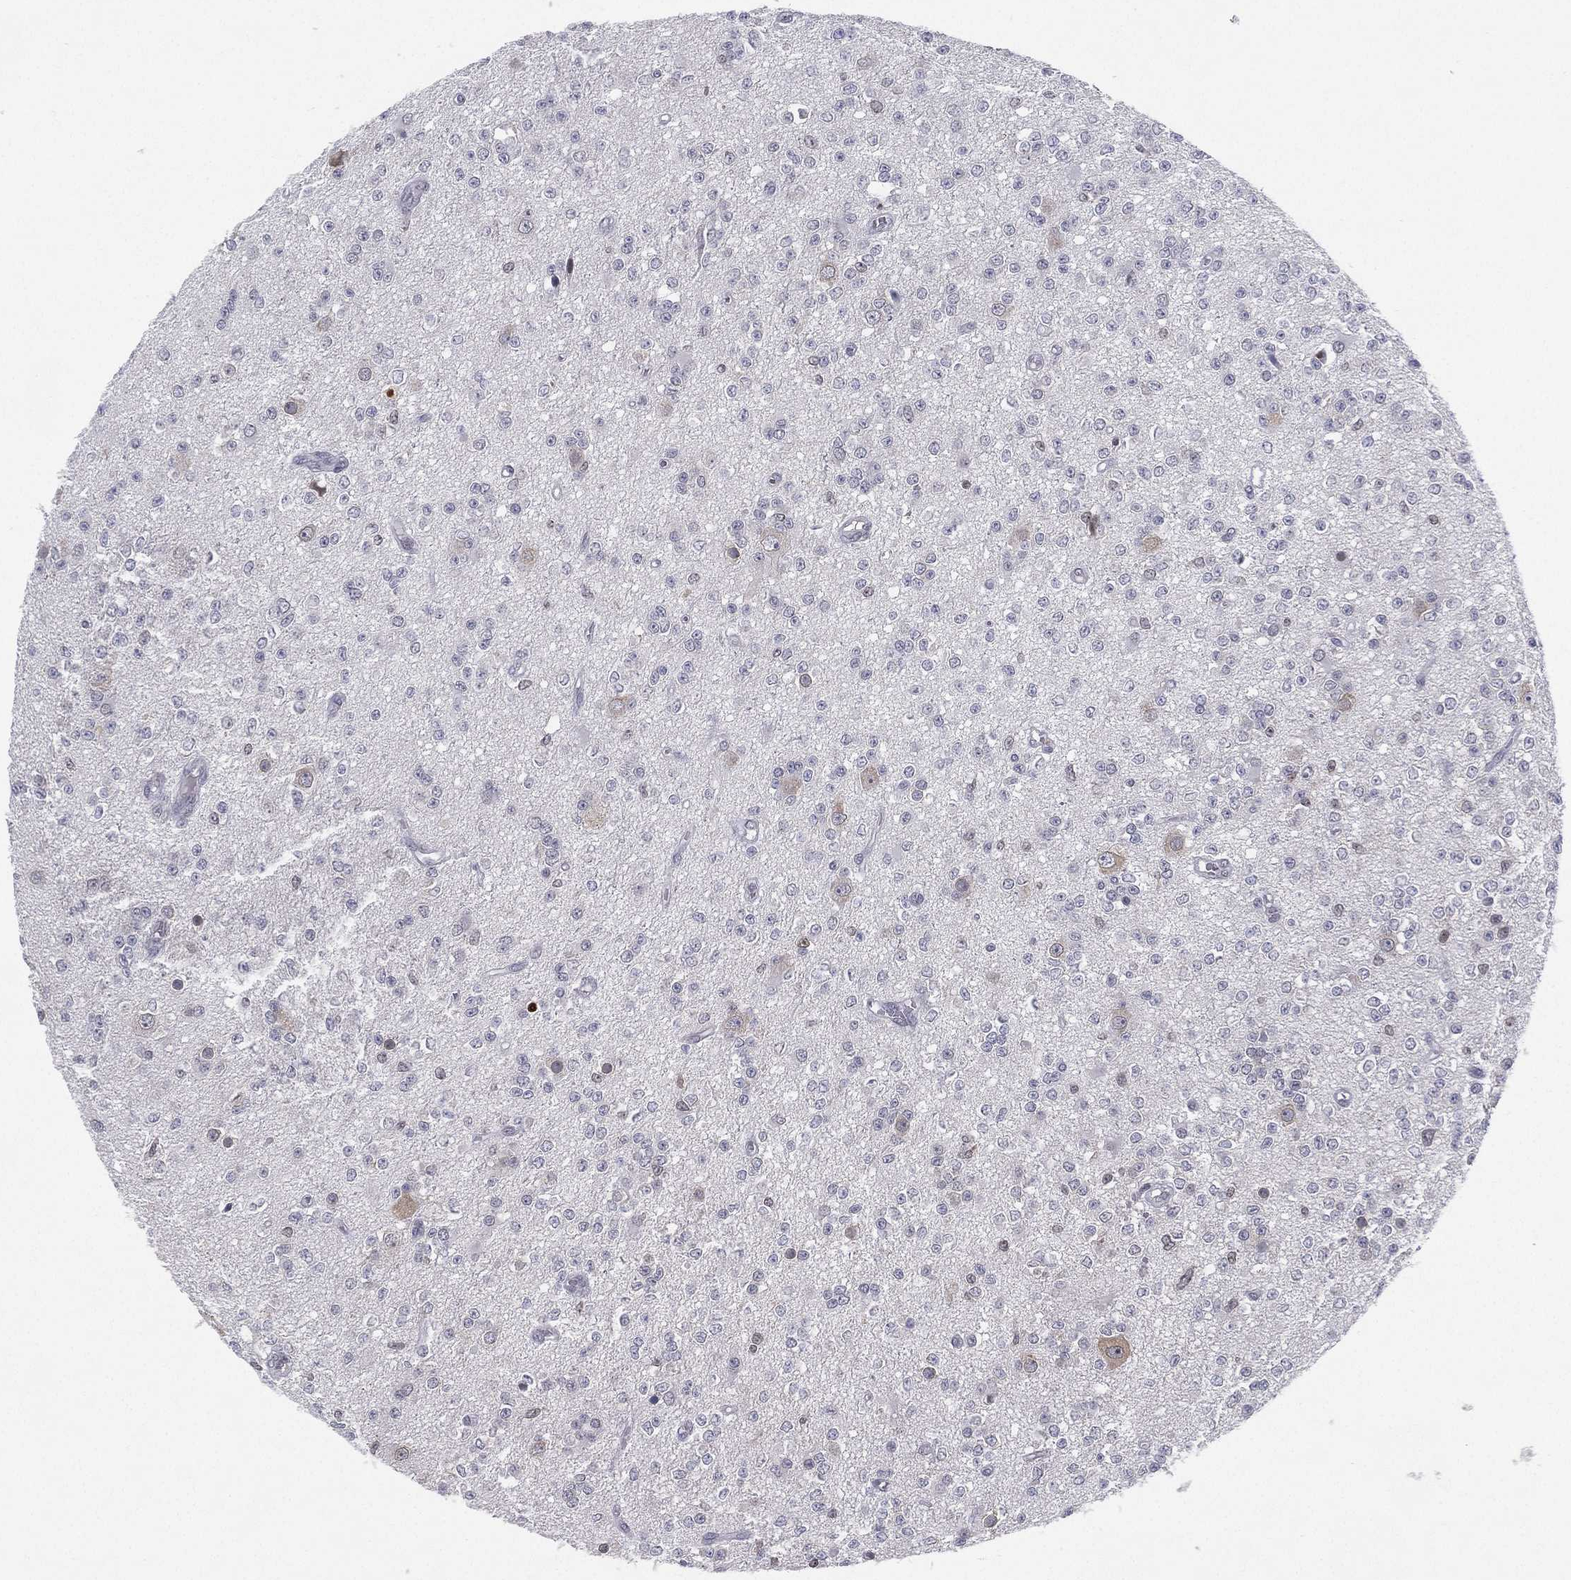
{"staining": {"intensity": "negative", "quantity": "none", "location": "none"}, "tissue": "glioma", "cell_type": "Tumor cells", "image_type": "cancer", "snomed": [{"axis": "morphology", "description": "Glioma, malignant, Low grade"}, {"axis": "topography", "description": "Brain"}], "caption": "Malignant low-grade glioma was stained to show a protein in brown. There is no significant expression in tumor cells.", "gene": "MS4A8", "patient": {"sex": "female", "age": 45}}